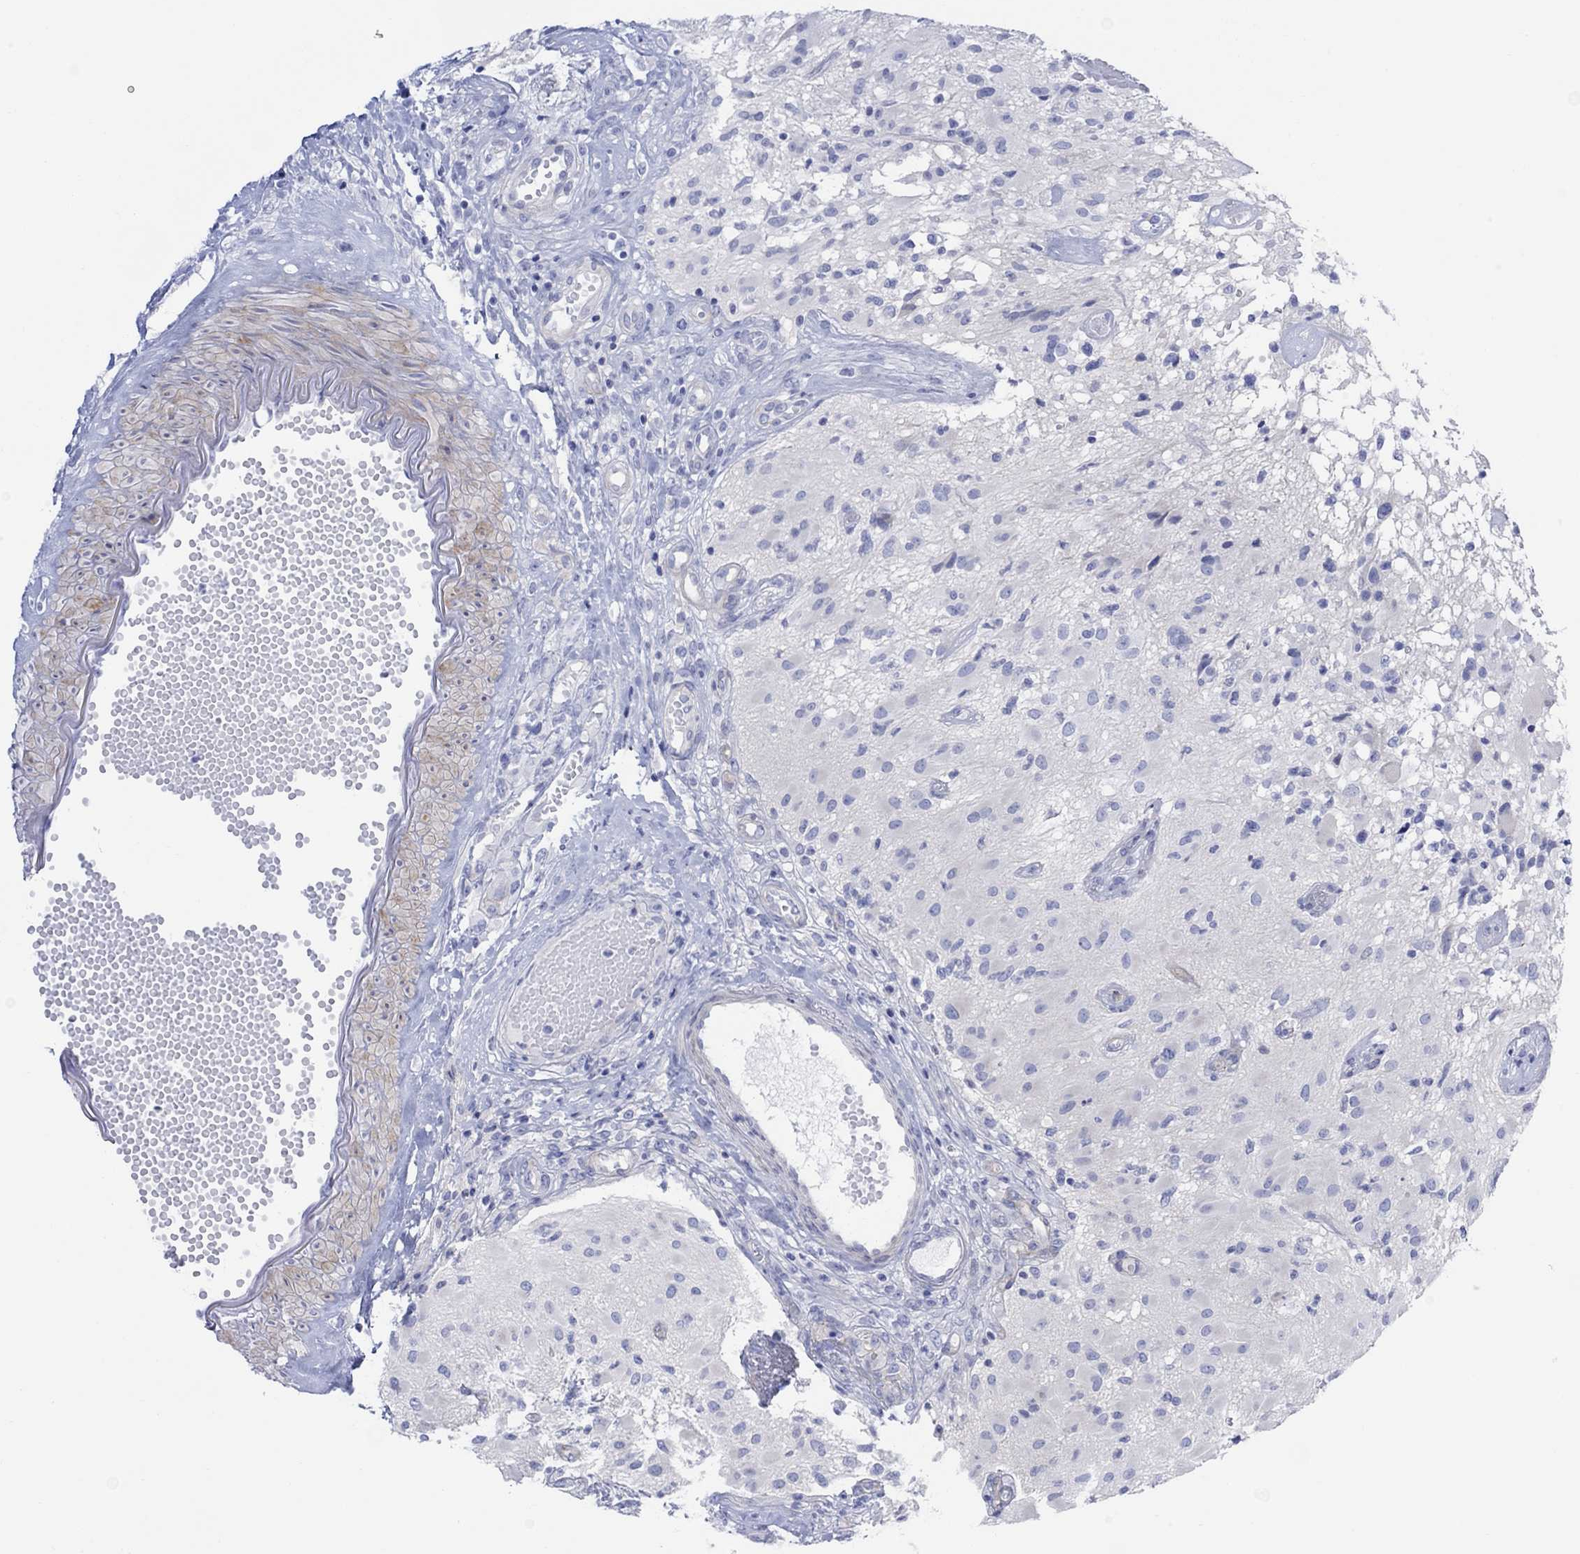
{"staining": {"intensity": "negative", "quantity": "none", "location": "none"}, "tissue": "glioma", "cell_type": "Tumor cells", "image_type": "cancer", "snomed": [{"axis": "morphology", "description": "Glioma, malignant, High grade"}, {"axis": "topography", "description": "Brain"}], "caption": "The immunohistochemistry (IHC) photomicrograph has no significant positivity in tumor cells of glioma tissue. (Brightfield microscopy of DAB (3,3'-diaminobenzidine) IHC at high magnification).", "gene": "TLDC2", "patient": {"sex": "female", "age": 63}}